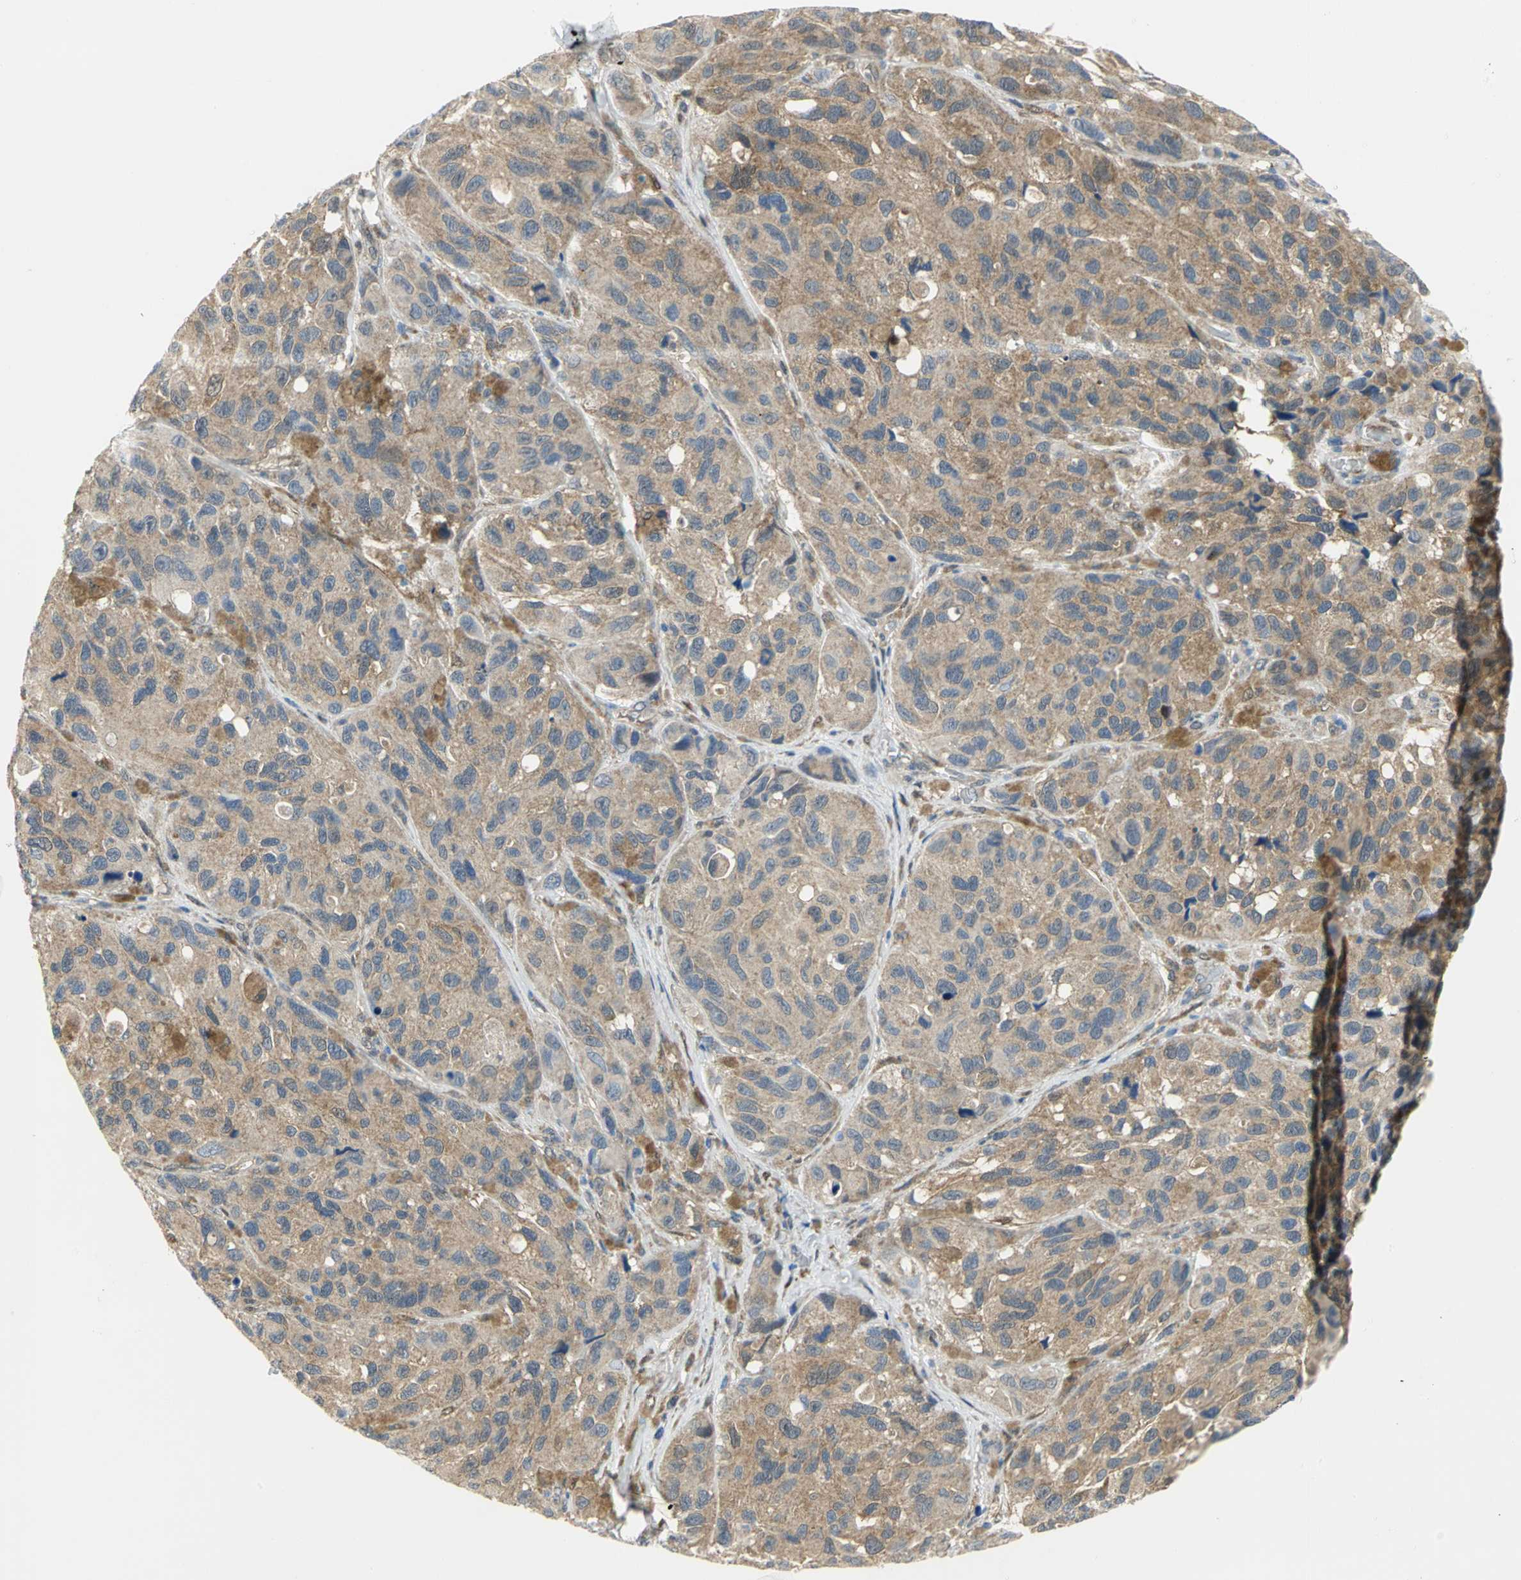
{"staining": {"intensity": "moderate", "quantity": ">75%", "location": "cytoplasmic/membranous"}, "tissue": "melanoma", "cell_type": "Tumor cells", "image_type": "cancer", "snomed": [{"axis": "morphology", "description": "Malignant melanoma, NOS"}, {"axis": "topography", "description": "Skin"}], "caption": "Immunohistochemical staining of melanoma demonstrates moderate cytoplasmic/membranous protein positivity in about >75% of tumor cells.", "gene": "PGM3", "patient": {"sex": "female", "age": 73}}